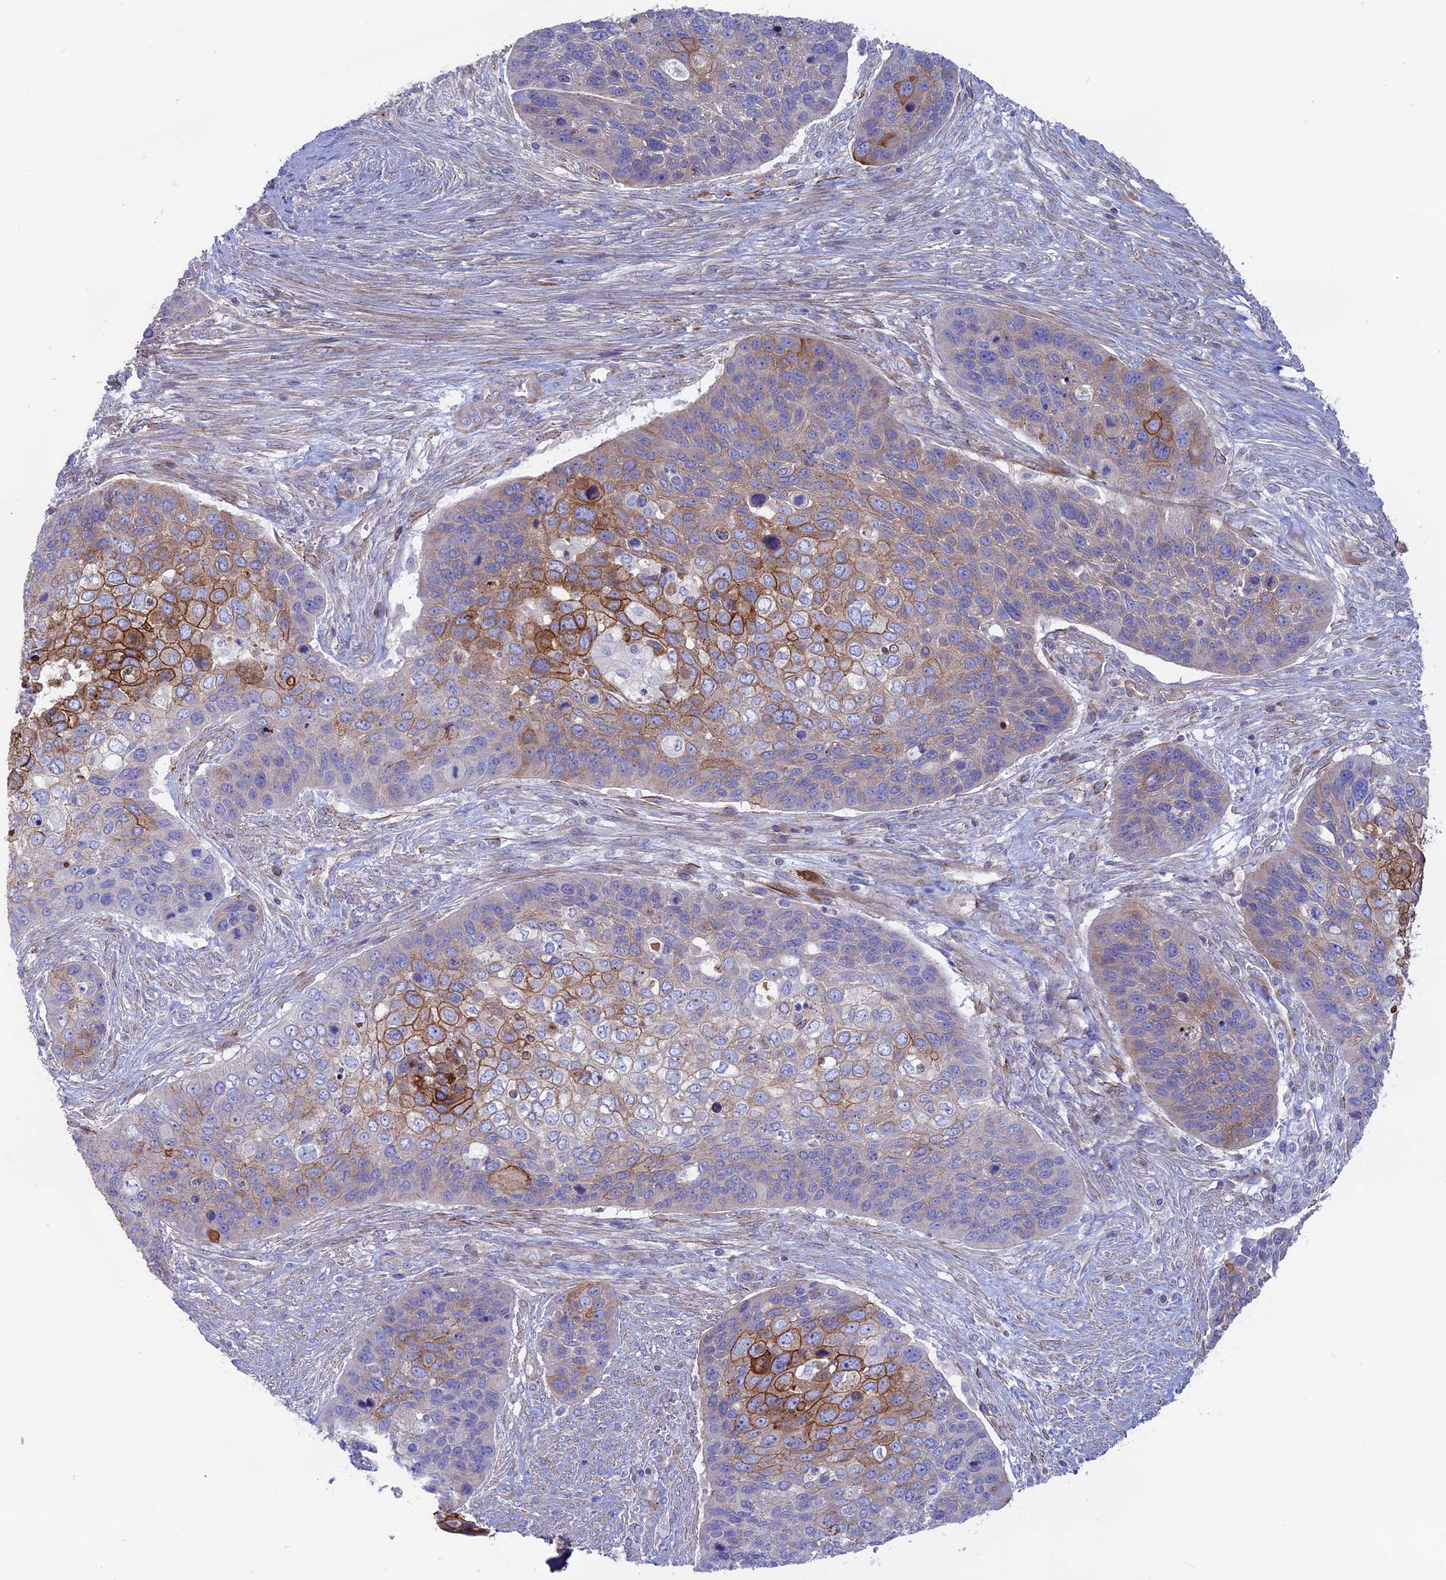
{"staining": {"intensity": "strong", "quantity": "<25%", "location": "cytoplasmic/membranous"}, "tissue": "skin cancer", "cell_type": "Tumor cells", "image_type": "cancer", "snomed": [{"axis": "morphology", "description": "Basal cell carcinoma"}, {"axis": "topography", "description": "Skin"}], "caption": "A micrograph showing strong cytoplasmic/membranous expression in approximately <25% of tumor cells in skin cancer (basal cell carcinoma), as visualized by brown immunohistochemical staining.", "gene": "MYO5B", "patient": {"sex": "female", "age": 74}}